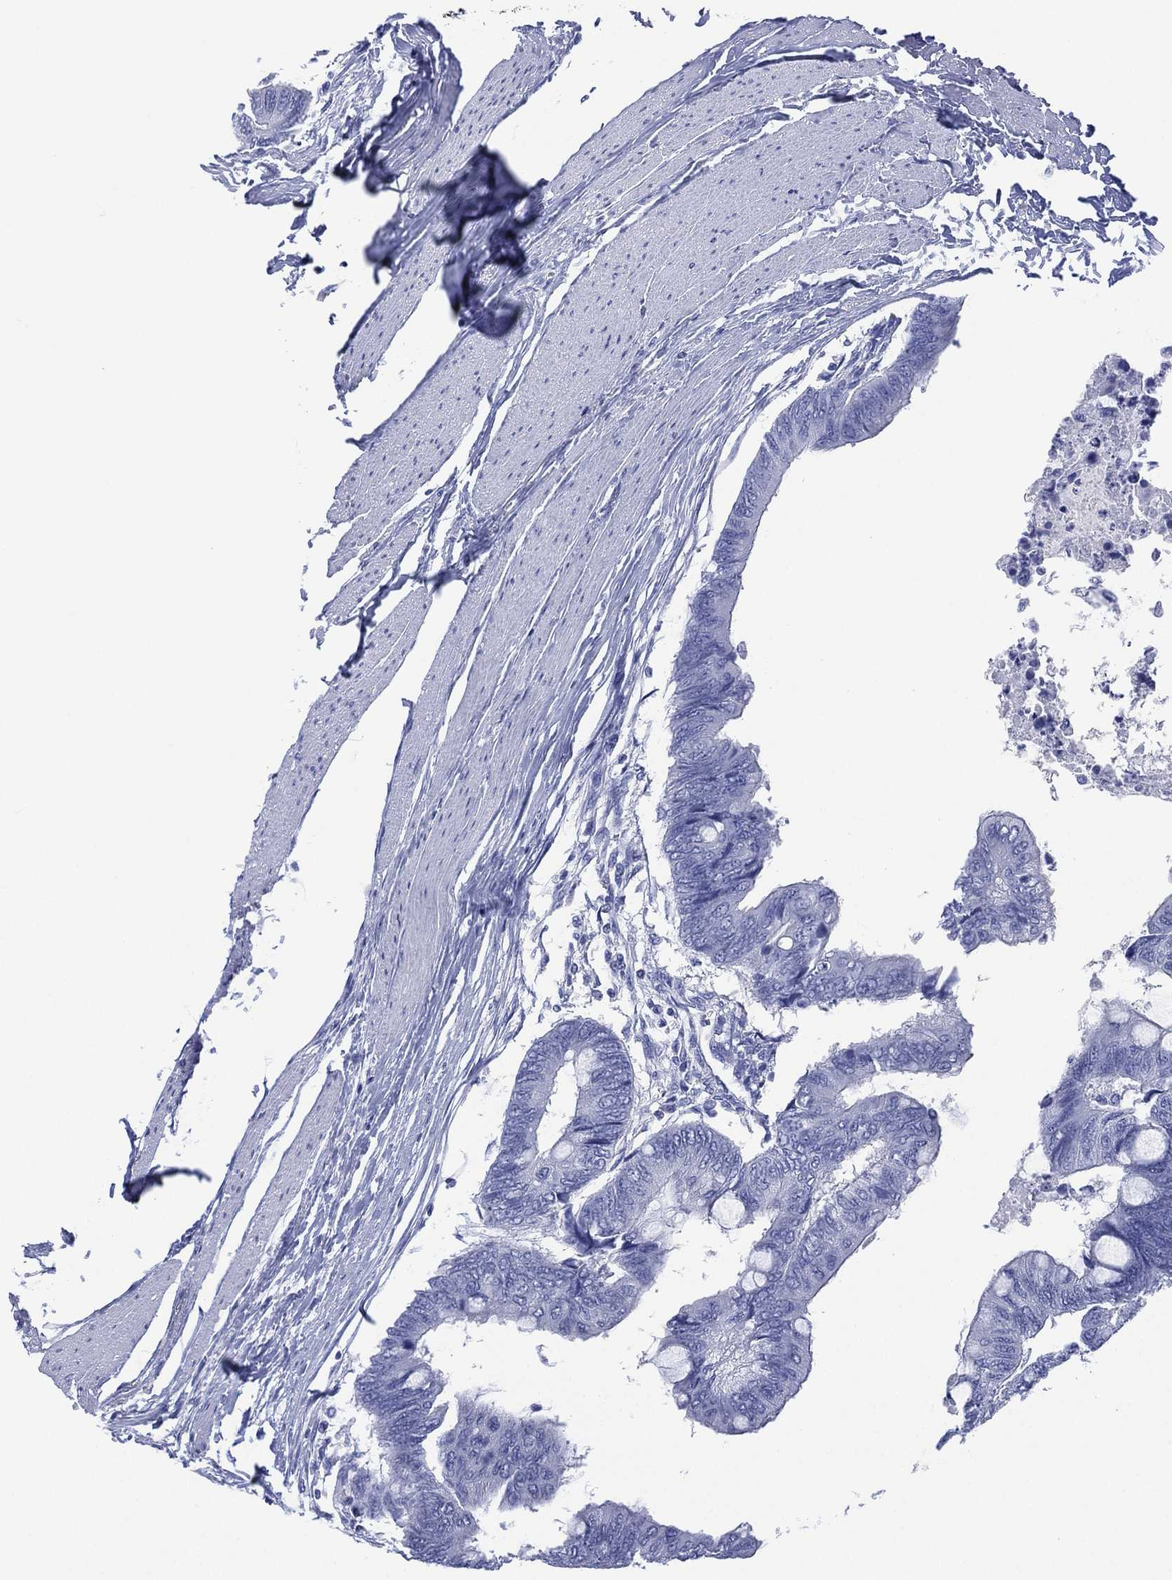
{"staining": {"intensity": "negative", "quantity": "none", "location": "none"}, "tissue": "colorectal cancer", "cell_type": "Tumor cells", "image_type": "cancer", "snomed": [{"axis": "morphology", "description": "Normal tissue, NOS"}, {"axis": "morphology", "description": "Adenocarcinoma, NOS"}, {"axis": "topography", "description": "Rectum"}, {"axis": "topography", "description": "Peripheral nerve tissue"}], "caption": "Immunohistochemistry (IHC) micrograph of neoplastic tissue: colorectal cancer (adenocarcinoma) stained with DAB displays no significant protein staining in tumor cells.", "gene": "DSG1", "patient": {"sex": "male", "age": 92}}